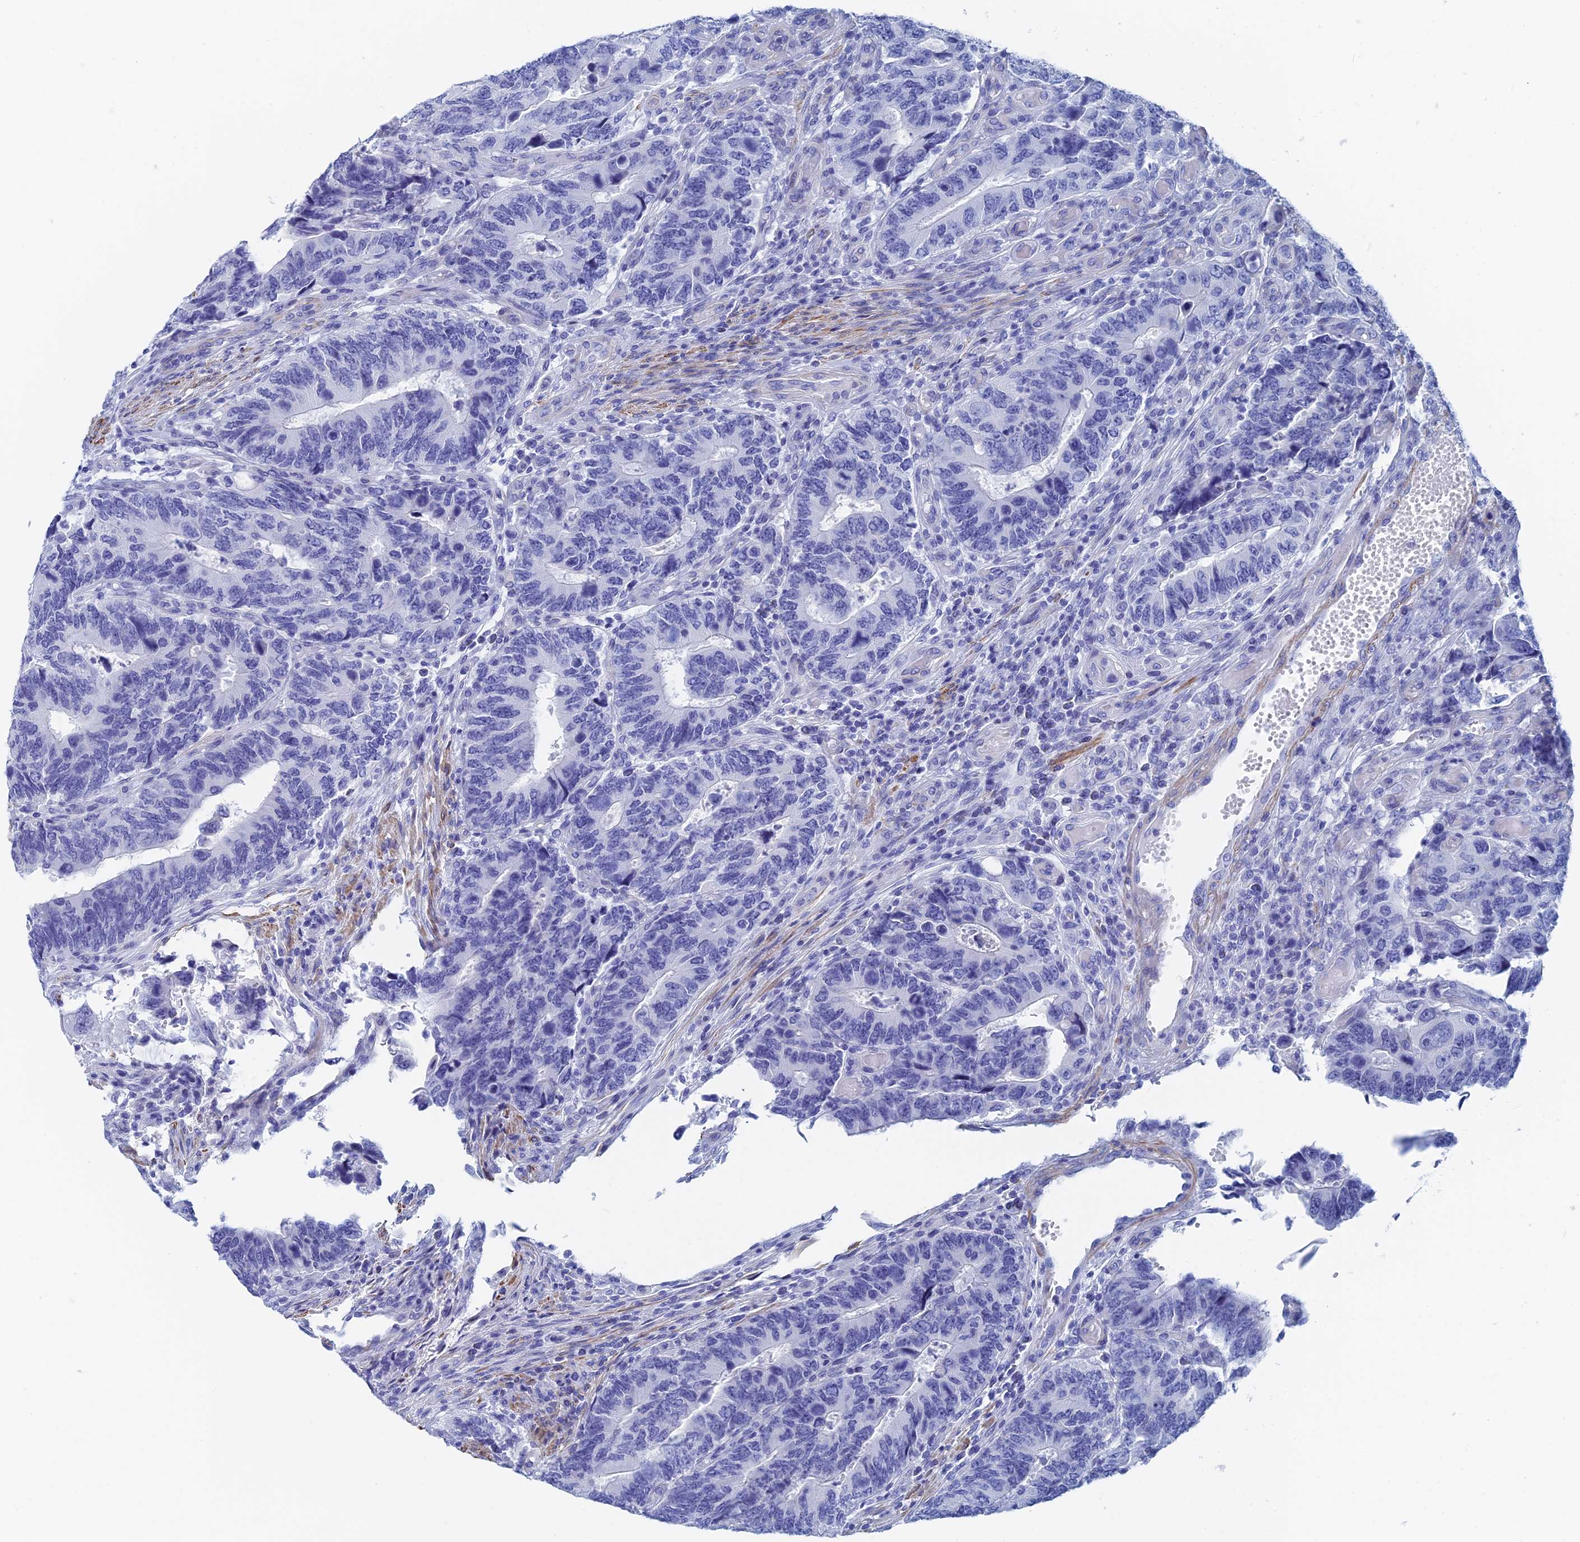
{"staining": {"intensity": "negative", "quantity": "none", "location": "none"}, "tissue": "colorectal cancer", "cell_type": "Tumor cells", "image_type": "cancer", "snomed": [{"axis": "morphology", "description": "Adenocarcinoma, NOS"}, {"axis": "topography", "description": "Colon"}], "caption": "A high-resolution micrograph shows immunohistochemistry (IHC) staining of colorectal adenocarcinoma, which exhibits no significant staining in tumor cells. Nuclei are stained in blue.", "gene": "KCNK18", "patient": {"sex": "male", "age": 87}}